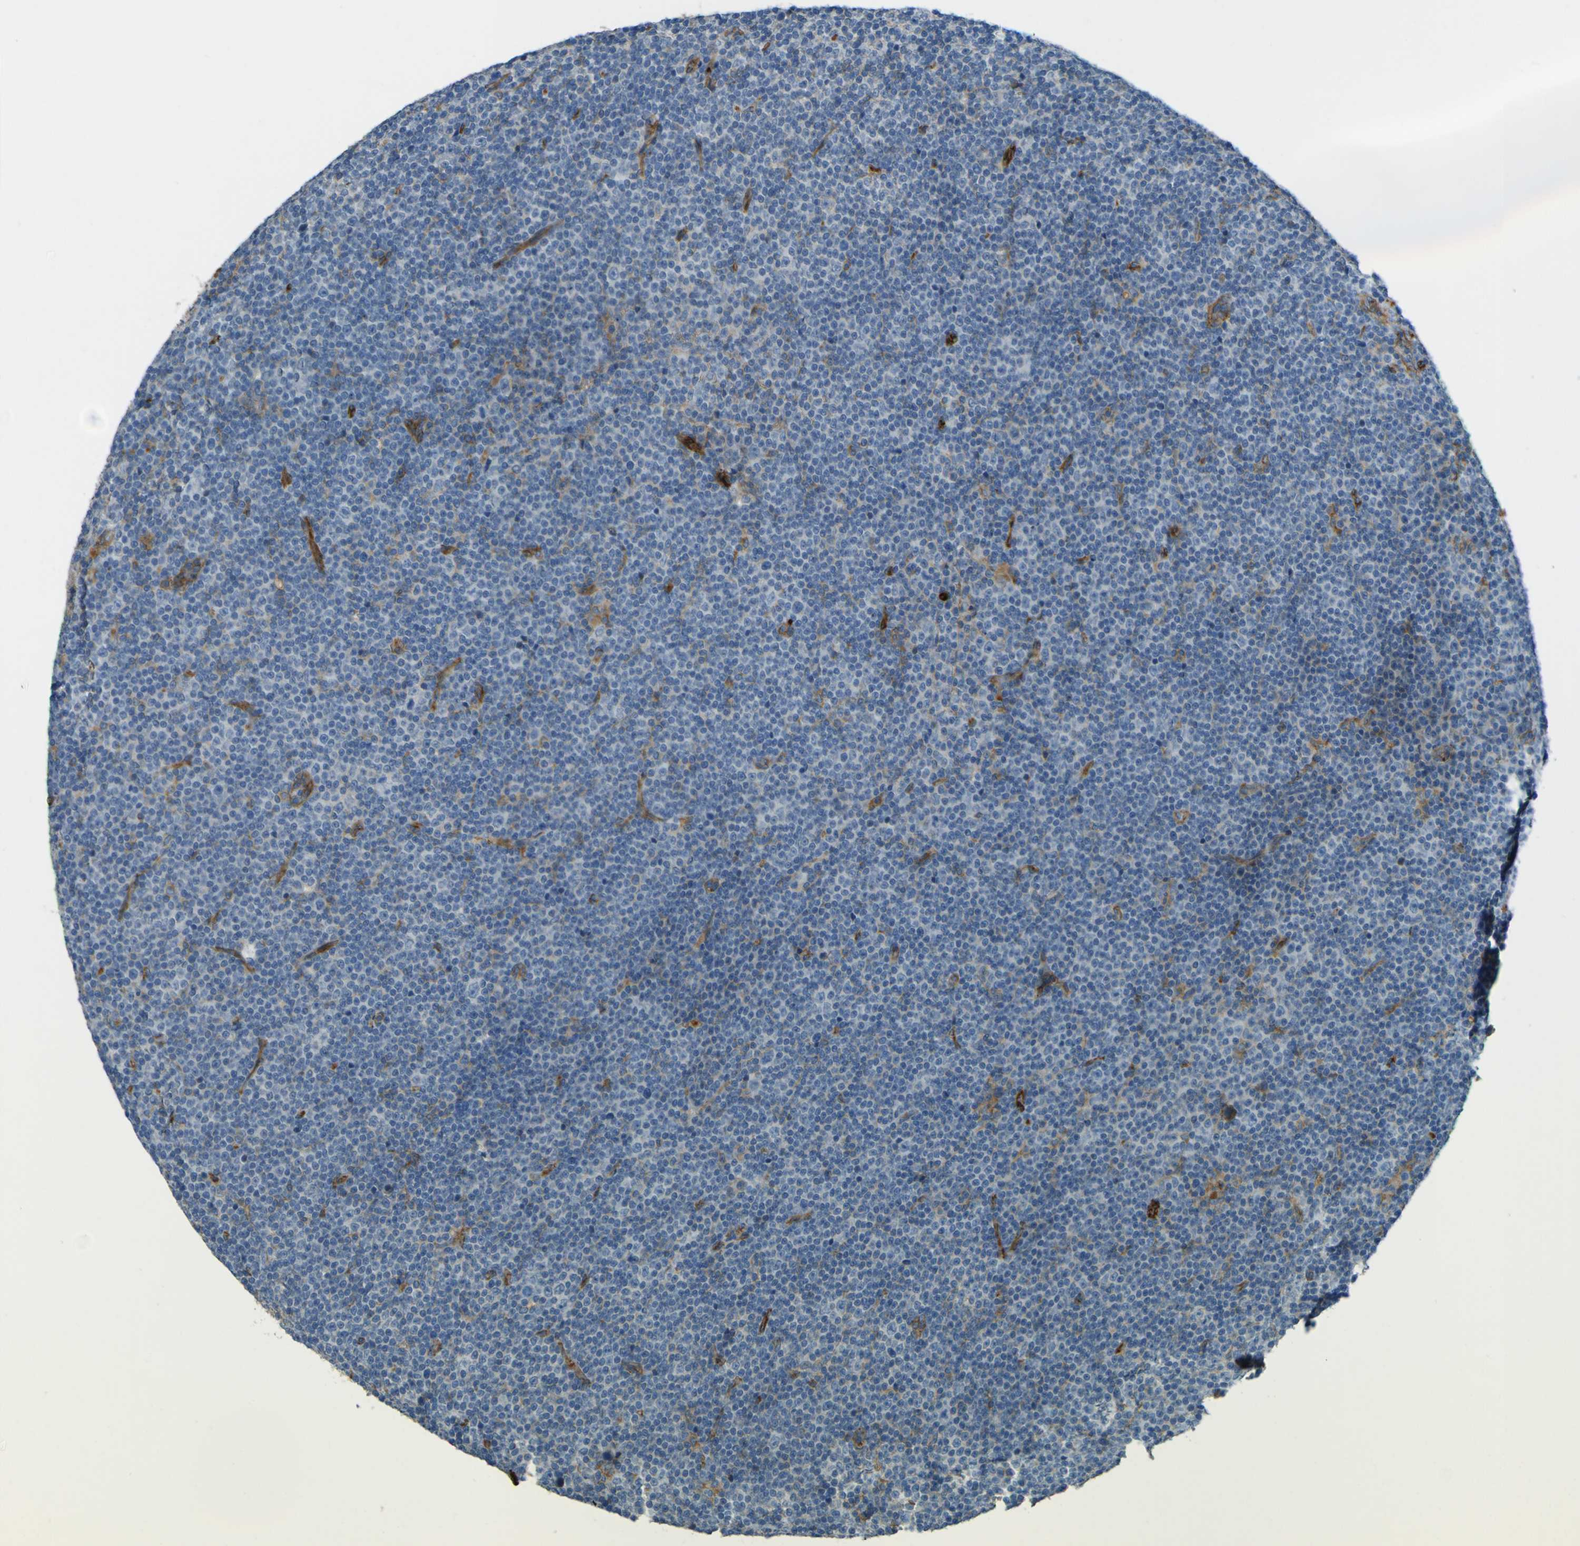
{"staining": {"intensity": "negative", "quantity": "none", "location": "none"}, "tissue": "lymphoma", "cell_type": "Tumor cells", "image_type": "cancer", "snomed": [{"axis": "morphology", "description": "Malignant lymphoma, non-Hodgkin's type, Low grade"}, {"axis": "topography", "description": "Lymph node"}], "caption": "Image shows no protein positivity in tumor cells of lymphoma tissue.", "gene": "PLXDC1", "patient": {"sex": "female", "age": 67}}